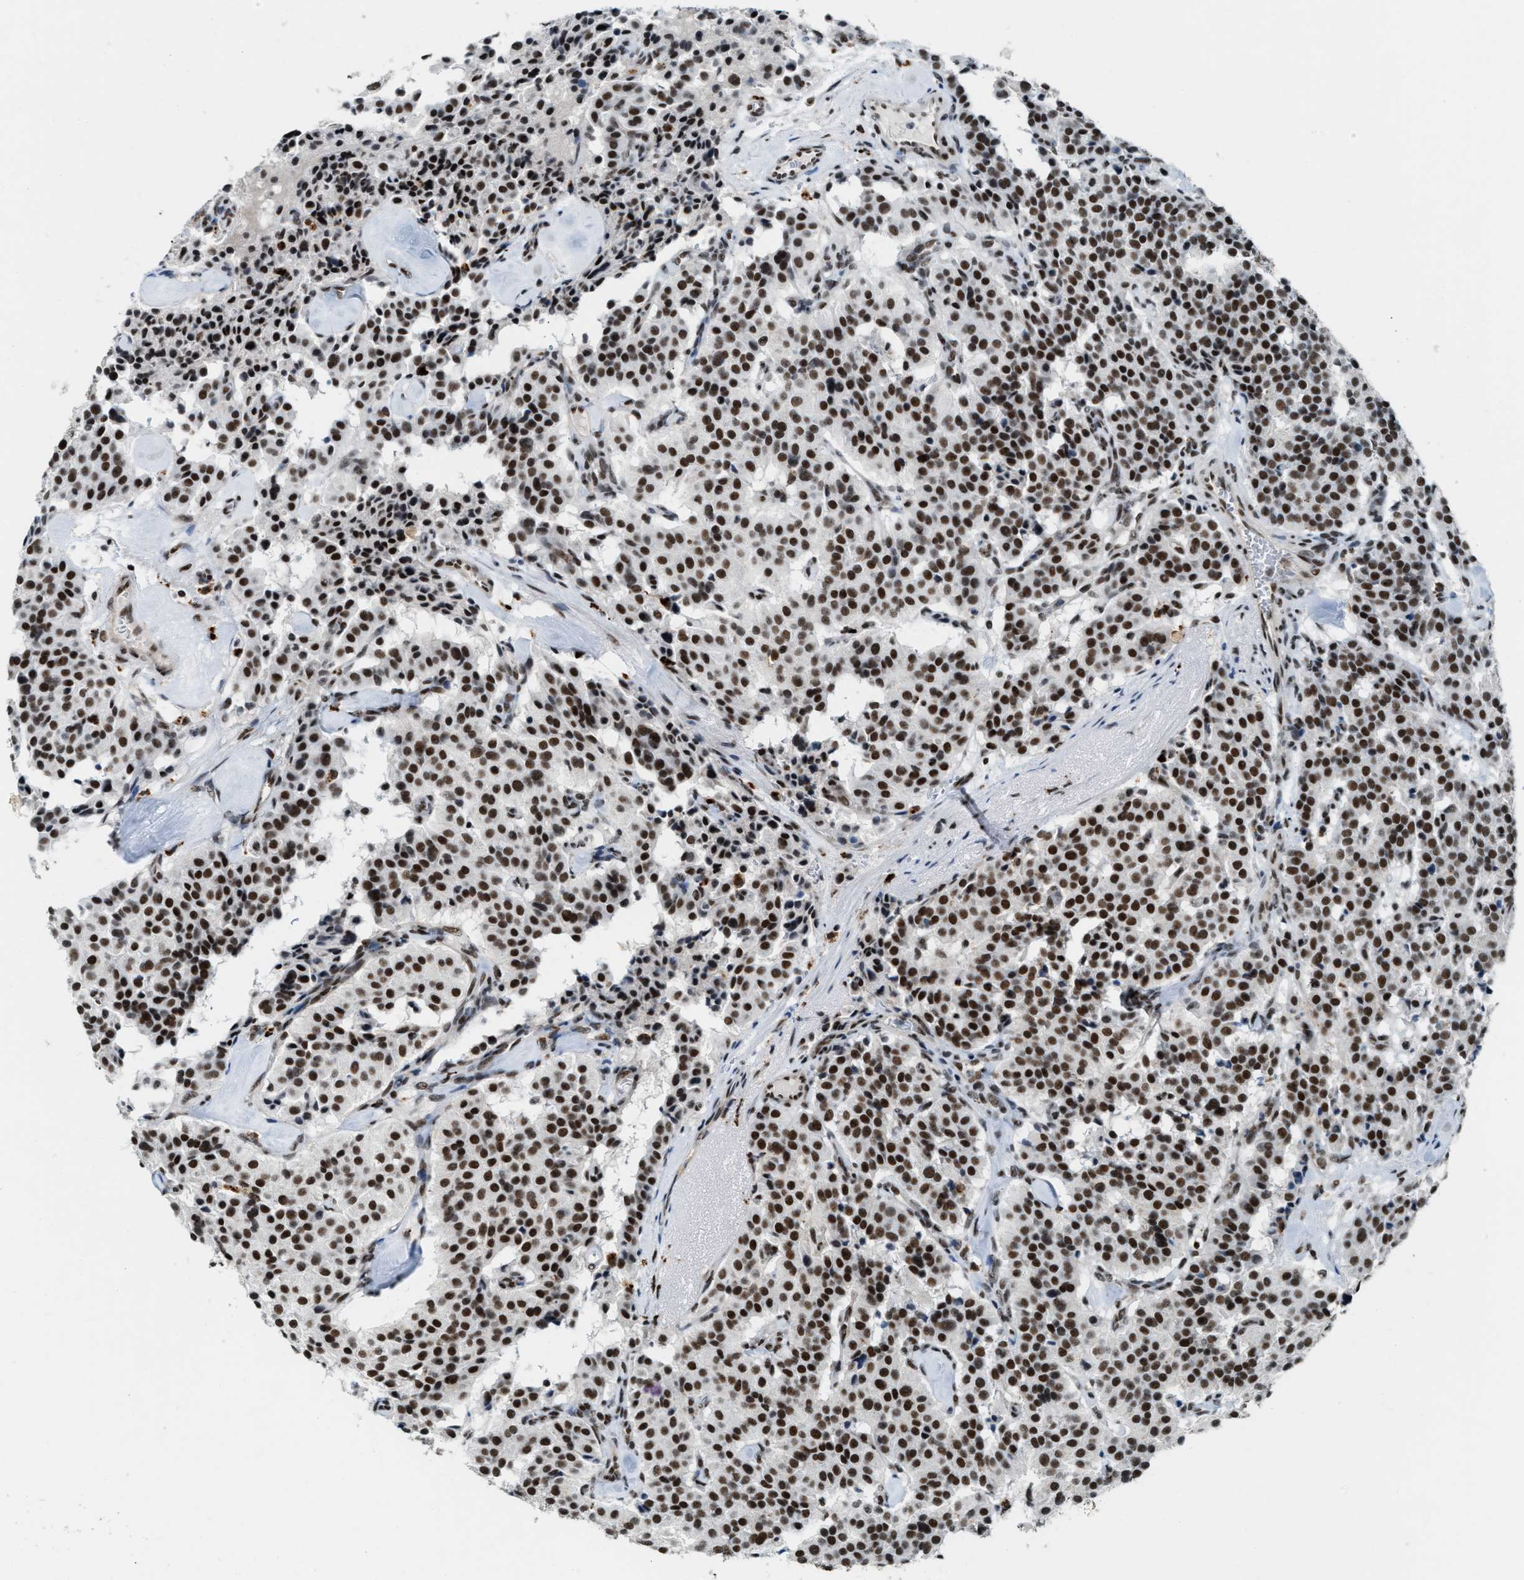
{"staining": {"intensity": "strong", "quantity": ">75%", "location": "nuclear"}, "tissue": "carcinoid", "cell_type": "Tumor cells", "image_type": "cancer", "snomed": [{"axis": "morphology", "description": "Carcinoid, malignant, NOS"}, {"axis": "topography", "description": "Lung"}], "caption": "The micrograph displays a brown stain indicating the presence of a protein in the nuclear of tumor cells in carcinoid.", "gene": "NUMA1", "patient": {"sex": "male", "age": 30}}